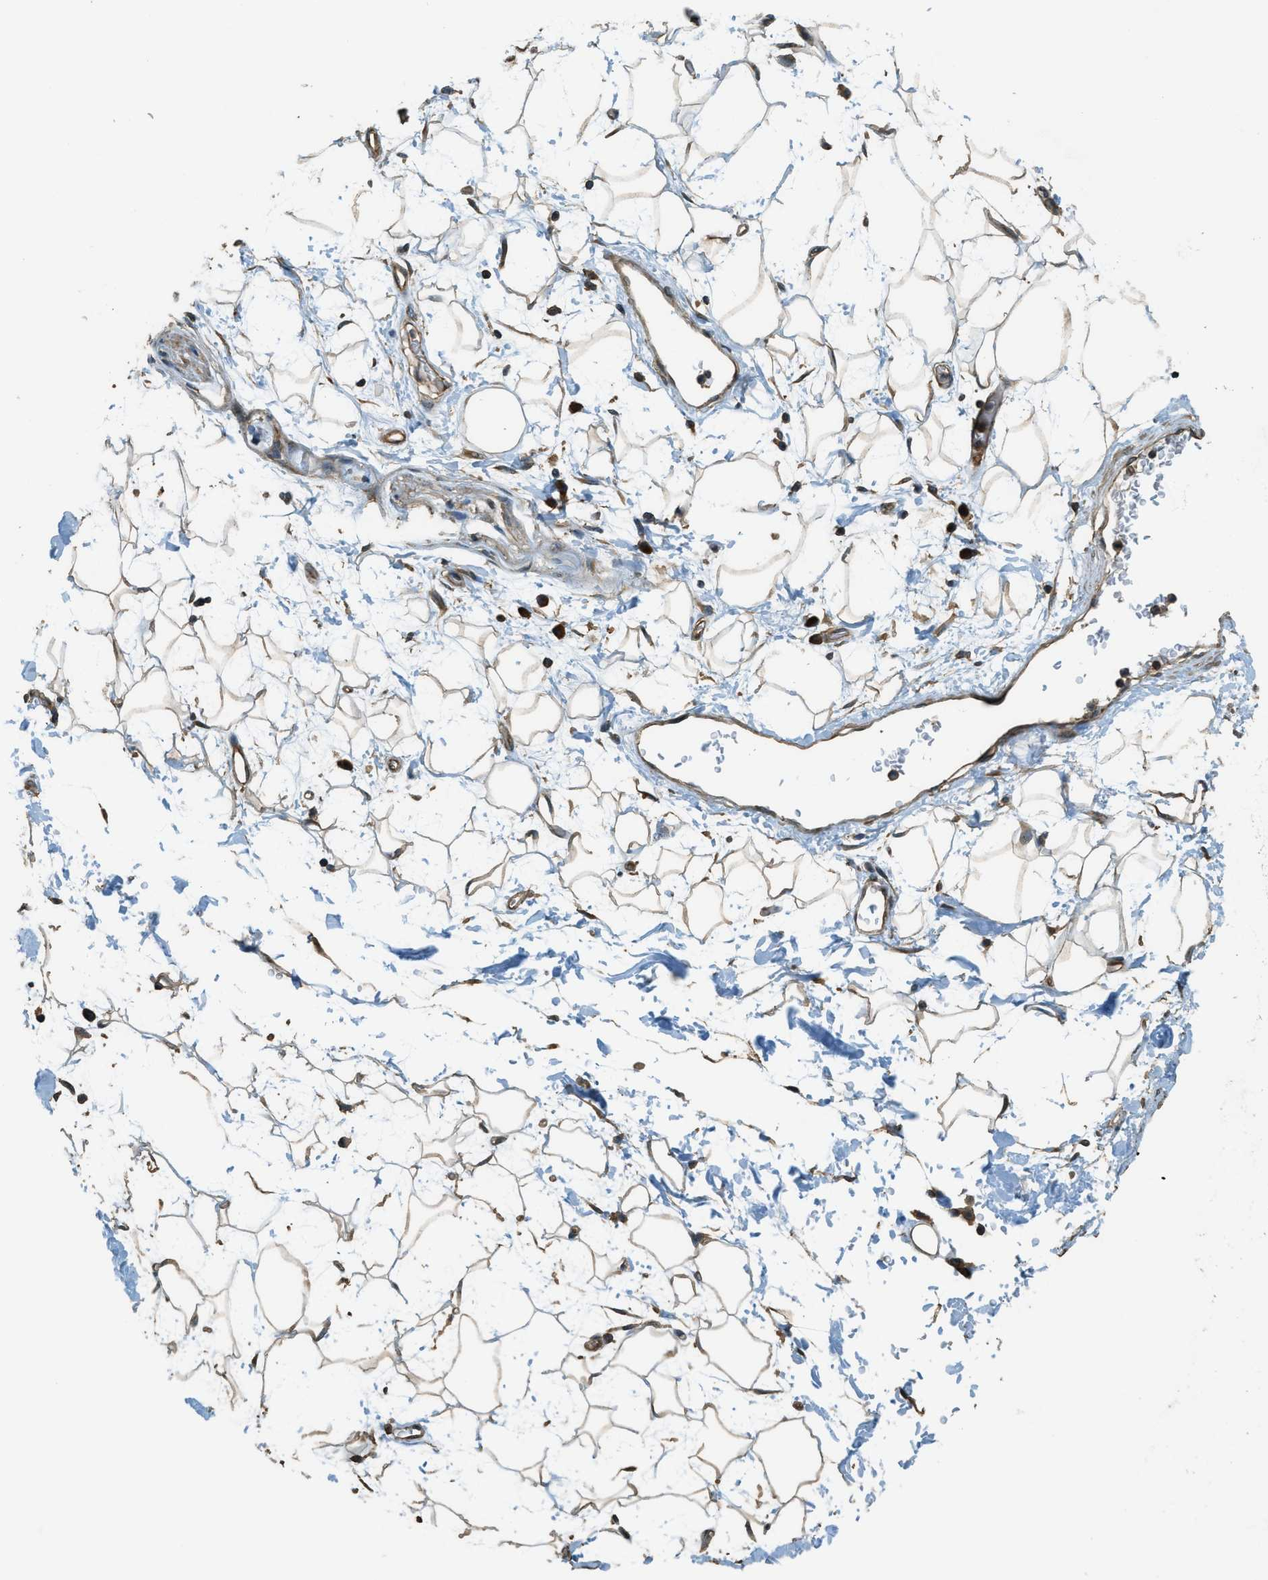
{"staining": {"intensity": "moderate", "quantity": ">75%", "location": "cytoplasmic/membranous"}, "tissue": "adipose tissue", "cell_type": "Adipocytes", "image_type": "normal", "snomed": [{"axis": "morphology", "description": "Normal tissue, NOS"}, {"axis": "topography", "description": "Soft tissue"}], "caption": "Immunohistochemical staining of unremarkable adipose tissue shows moderate cytoplasmic/membranous protein expression in about >75% of adipocytes. (Stains: DAB in brown, nuclei in blue, Microscopy: brightfield microscopy at high magnification).", "gene": "MARS1", "patient": {"sex": "male", "age": 72}}